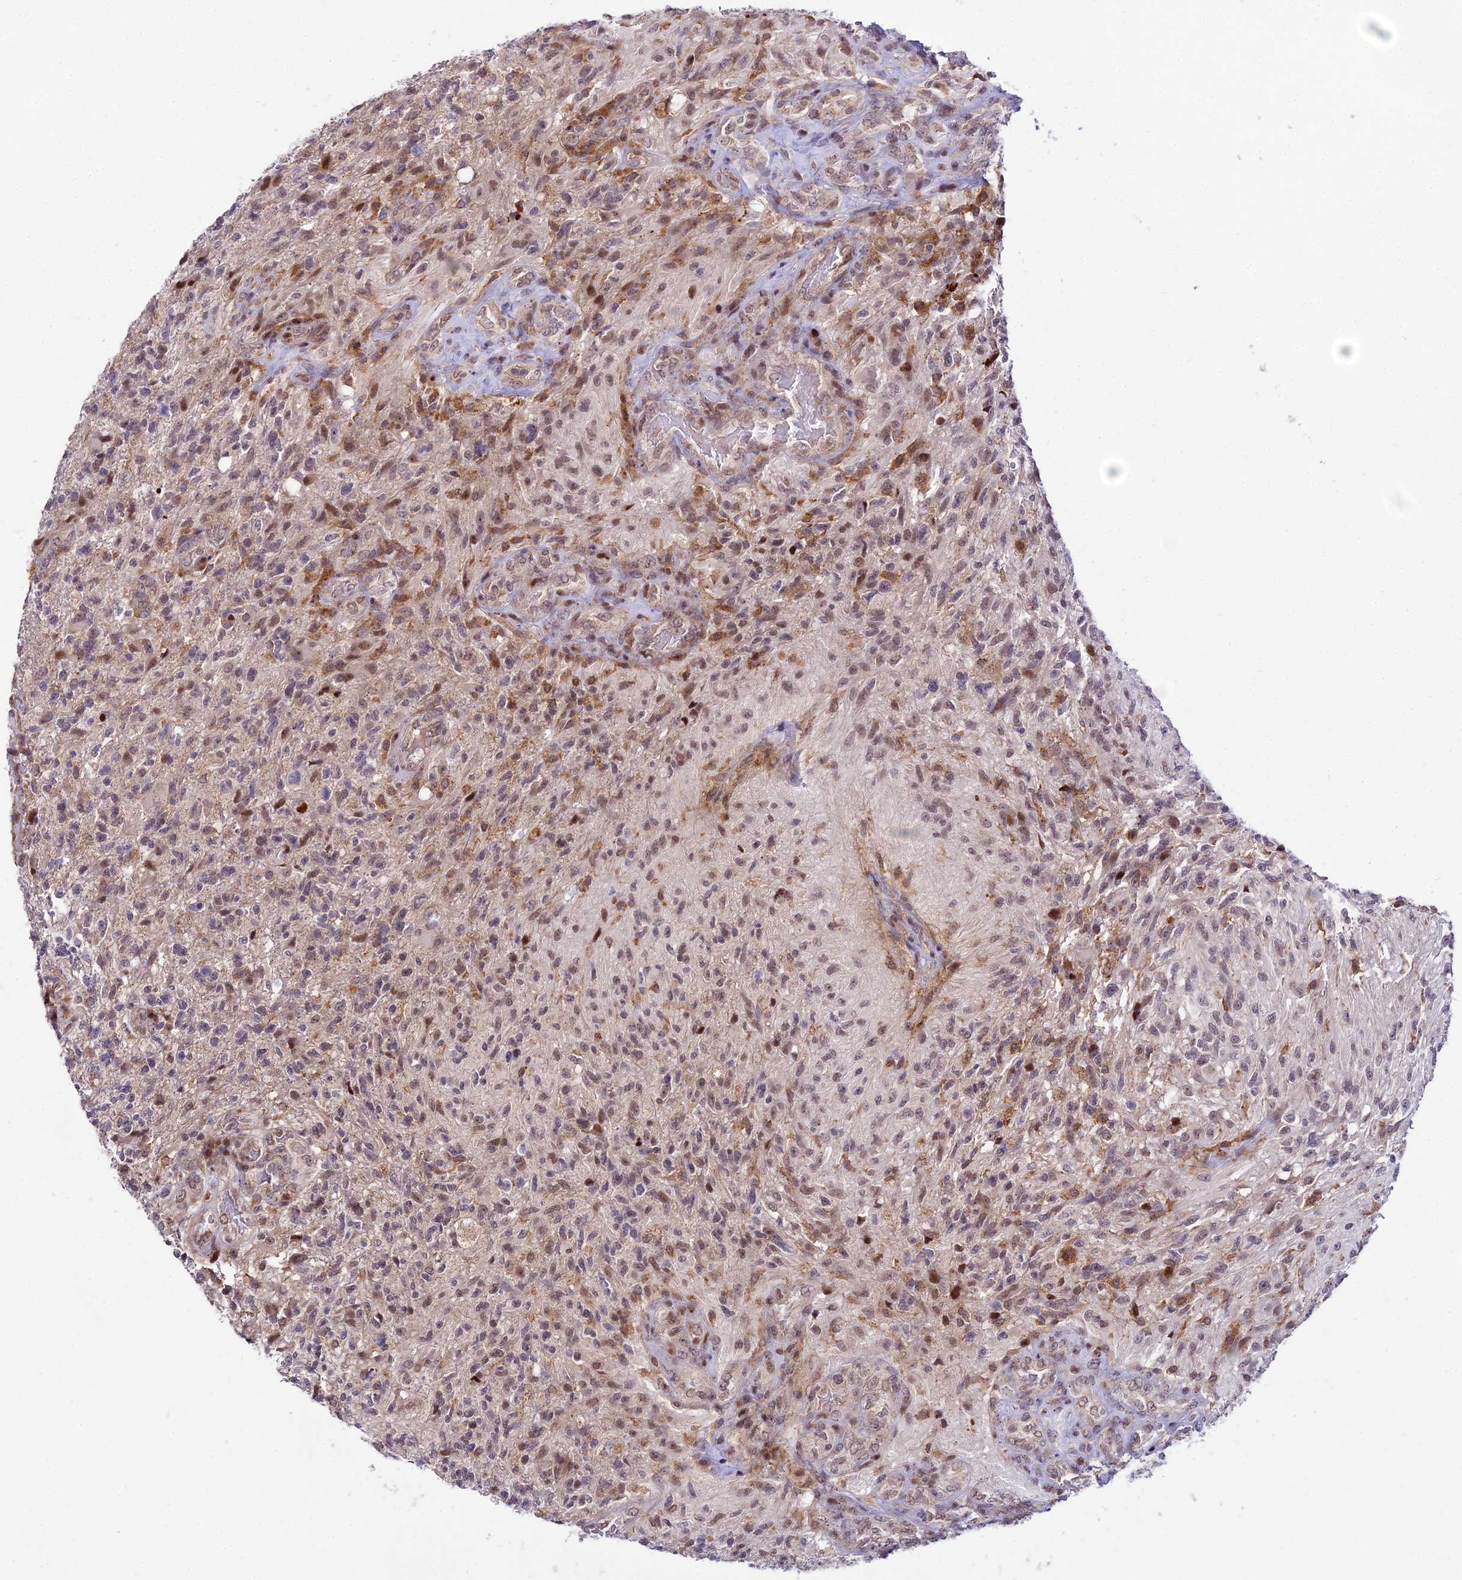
{"staining": {"intensity": "weak", "quantity": "25%-75%", "location": "cytoplasmic/membranous"}, "tissue": "glioma", "cell_type": "Tumor cells", "image_type": "cancer", "snomed": [{"axis": "morphology", "description": "Glioma, malignant, High grade"}, {"axis": "topography", "description": "Brain"}], "caption": "Immunohistochemical staining of glioma exhibits low levels of weak cytoplasmic/membranous positivity in about 25%-75% of tumor cells.", "gene": "CIB3", "patient": {"sex": "male", "age": 56}}